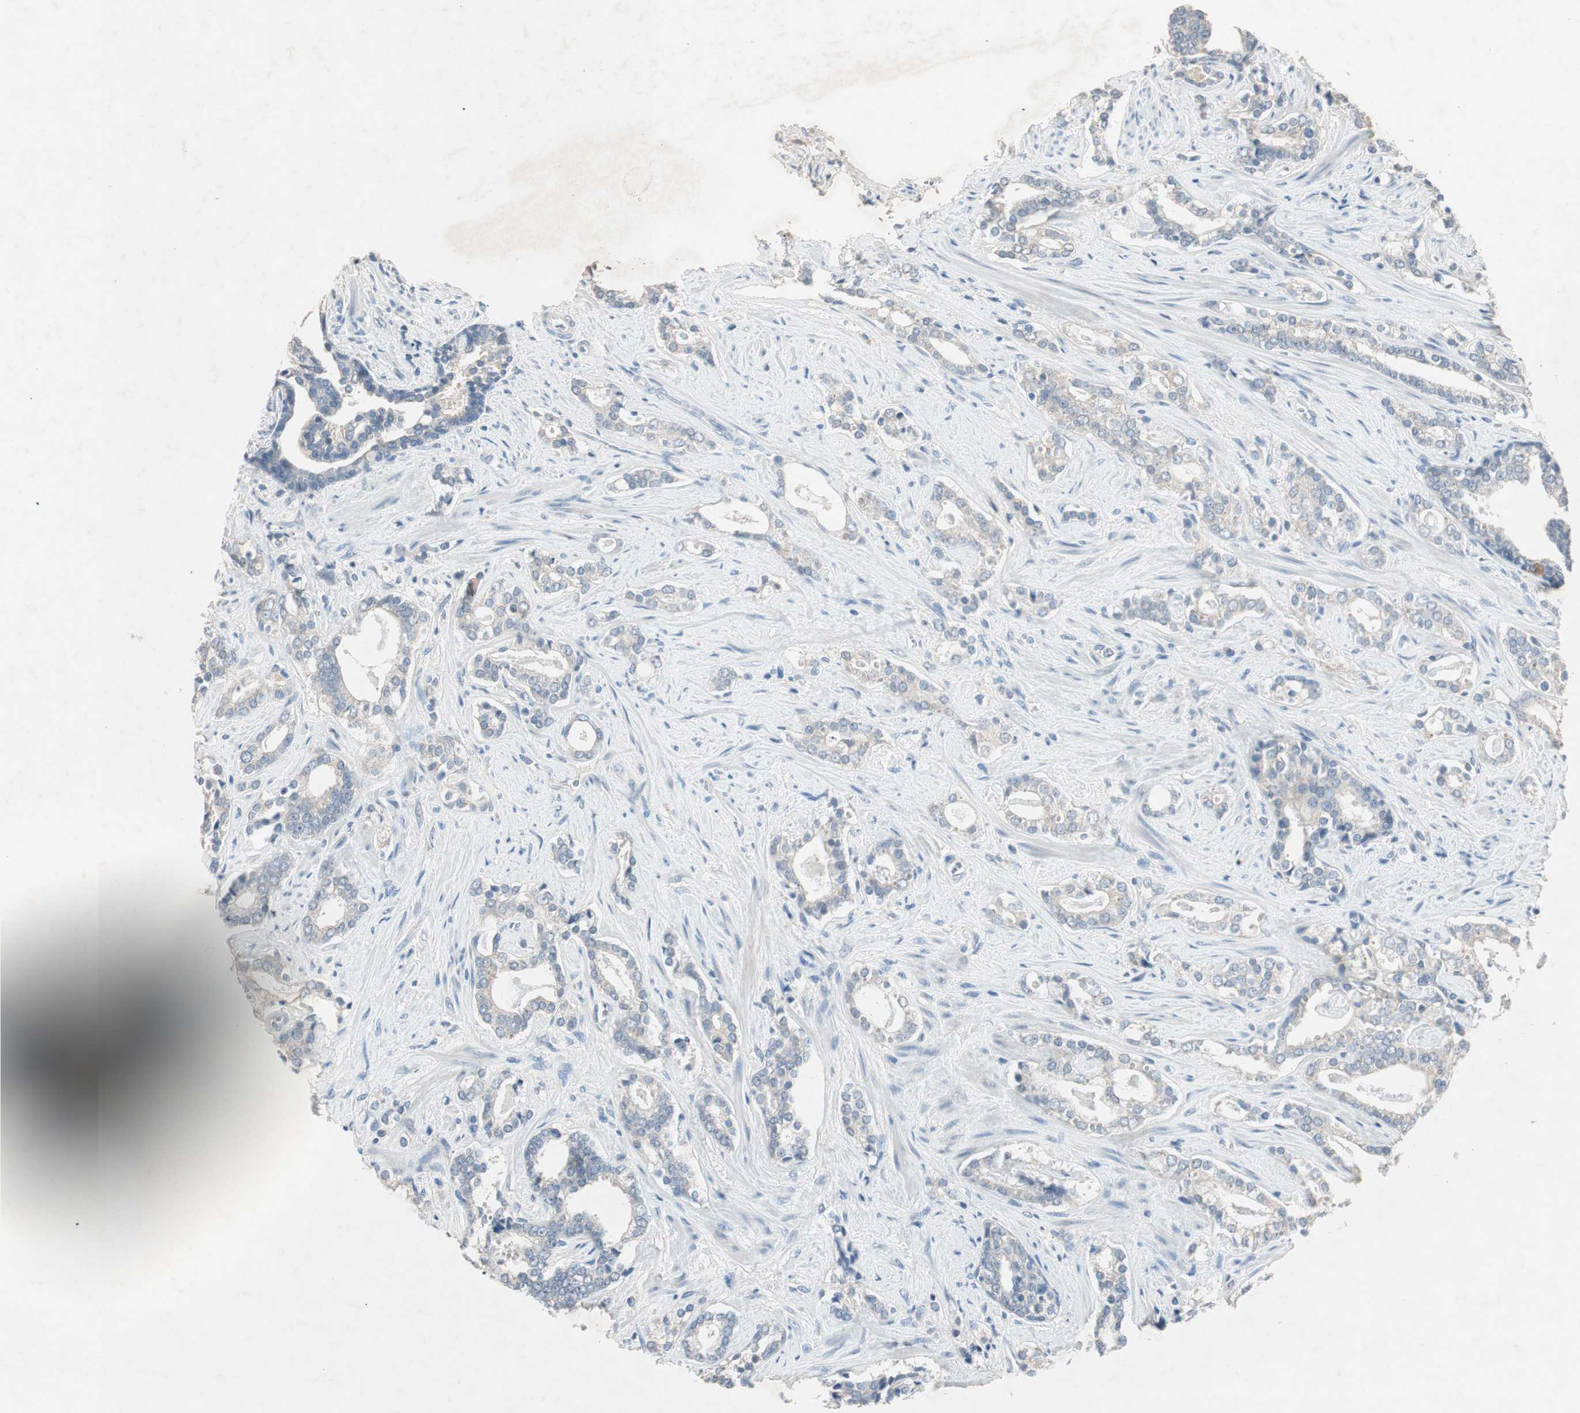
{"staining": {"intensity": "negative", "quantity": "none", "location": "none"}, "tissue": "prostate cancer", "cell_type": "Tumor cells", "image_type": "cancer", "snomed": [{"axis": "morphology", "description": "Adenocarcinoma, High grade"}, {"axis": "topography", "description": "Prostate"}], "caption": "The histopathology image shows no significant expression in tumor cells of prostate cancer.", "gene": "KHK", "patient": {"sex": "male", "age": 67}}